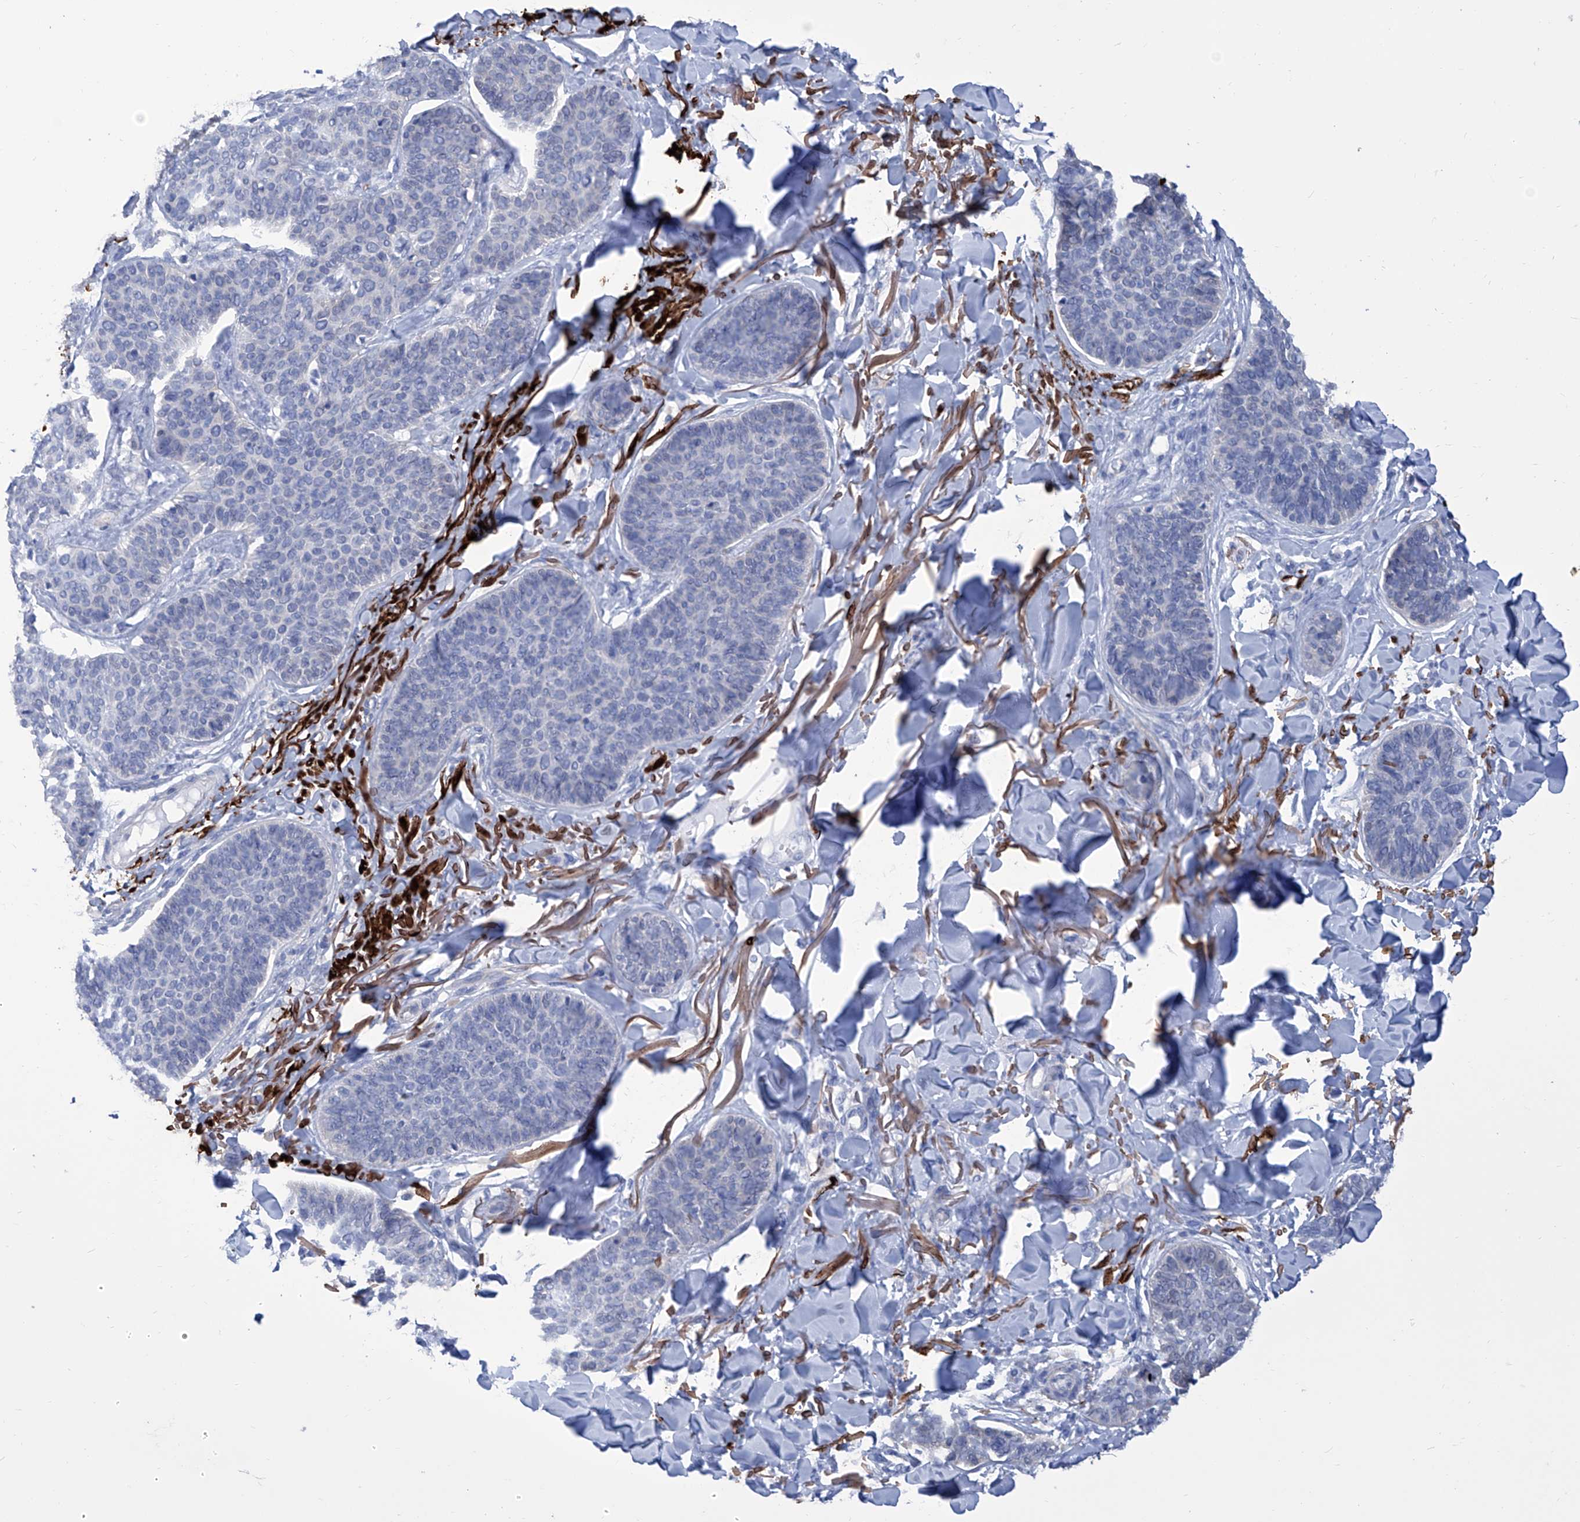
{"staining": {"intensity": "negative", "quantity": "none", "location": "none"}, "tissue": "skin cancer", "cell_type": "Tumor cells", "image_type": "cancer", "snomed": [{"axis": "morphology", "description": "Basal cell carcinoma"}, {"axis": "topography", "description": "Skin"}], "caption": "IHC image of neoplastic tissue: skin cancer stained with DAB demonstrates no significant protein positivity in tumor cells.", "gene": "SMS", "patient": {"sex": "male", "age": 85}}